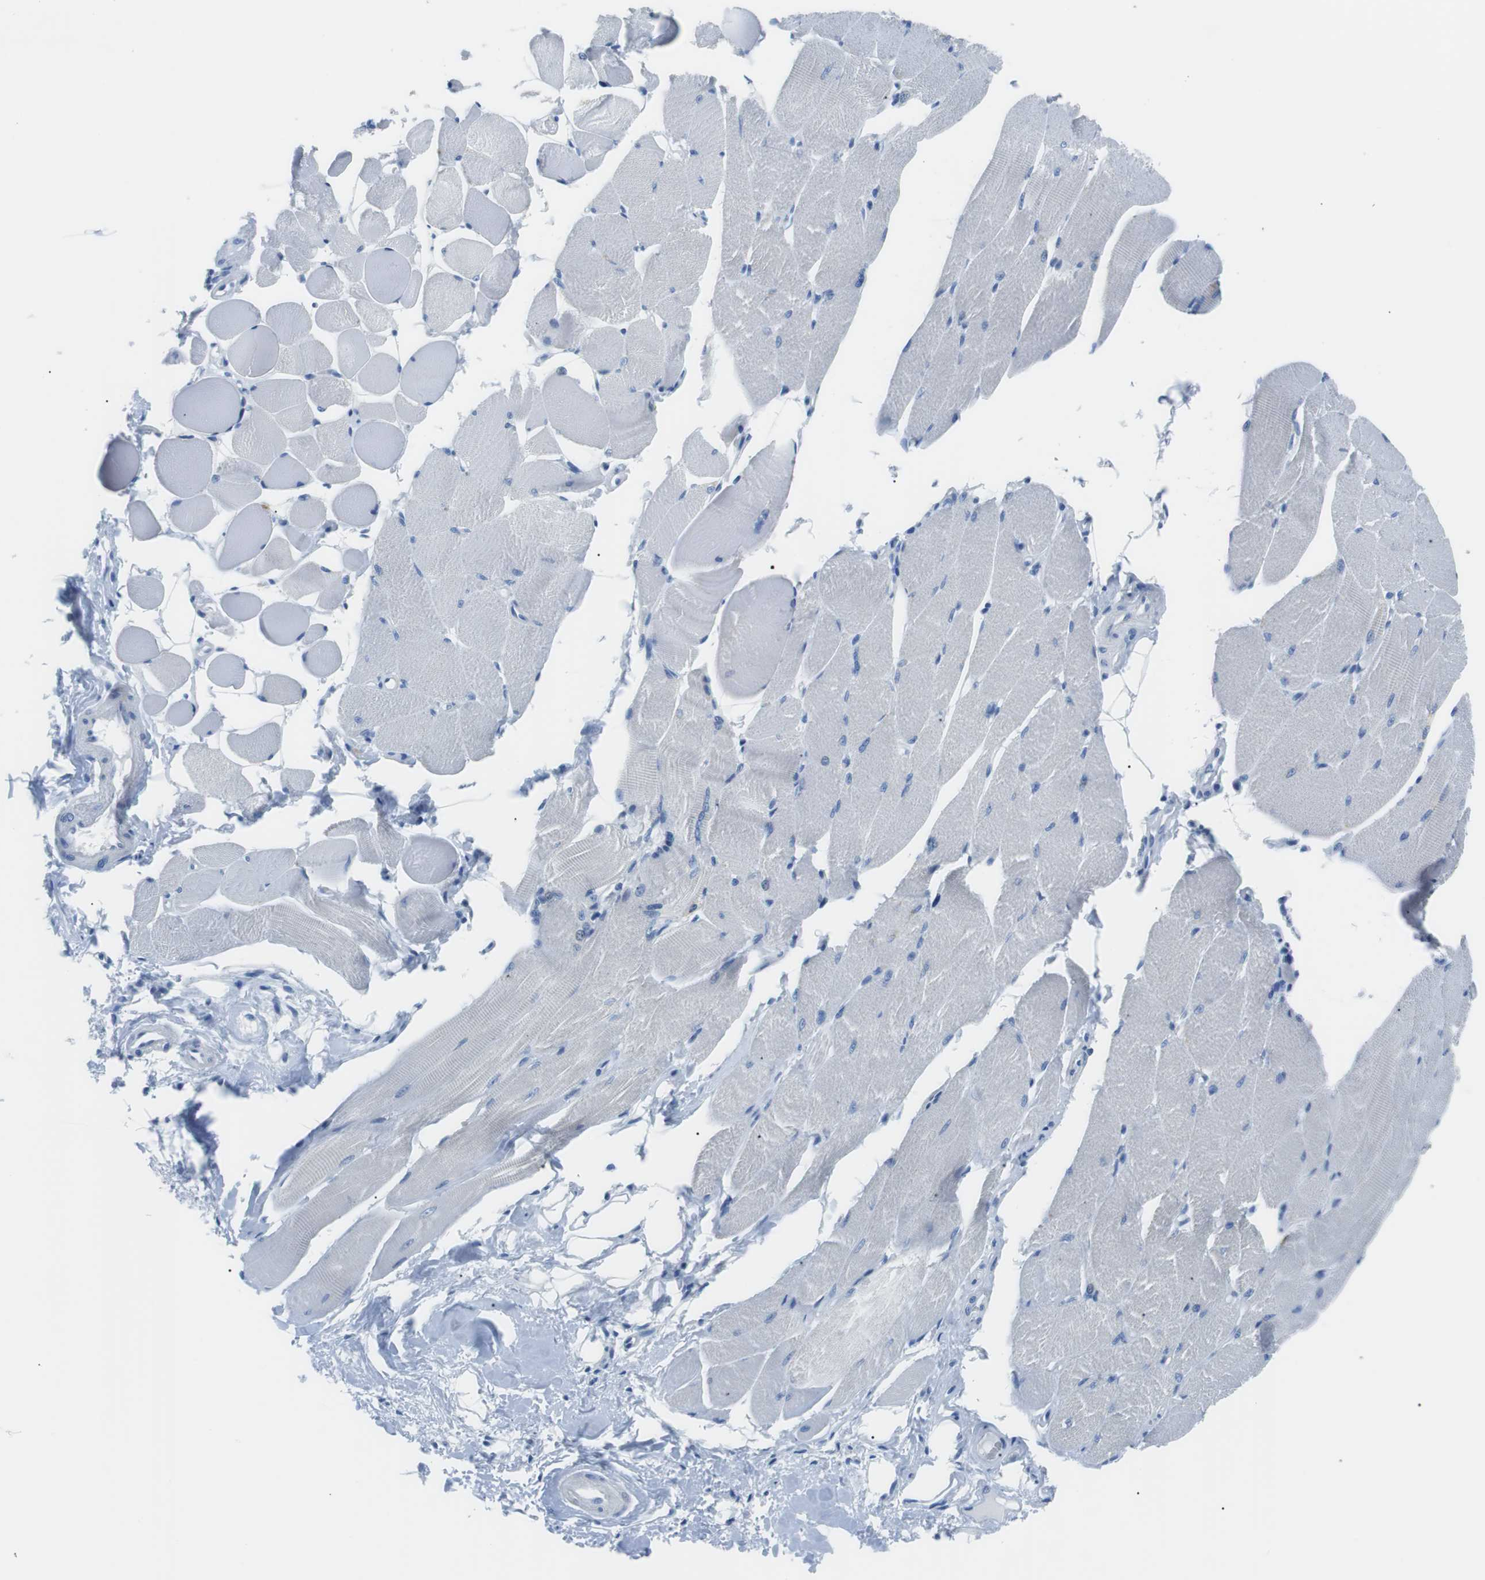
{"staining": {"intensity": "negative", "quantity": "none", "location": "none"}, "tissue": "skeletal muscle", "cell_type": "Myocytes", "image_type": "normal", "snomed": [{"axis": "morphology", "description": "Normal tissue, NOS"}, {"axis": "topography", "description": "Skeletal muscle"}, {"axis": "topography", "description": "Peripheral nerve tissue"}], "caption": "High power microscopy photomicrograph of an immunohistochemistry photomicrograph of normal skeletal muscle, revealing no significant positivity in myocytes. (Stains: DAB immunohistochemistry with hematoxylin counter stain, Microscopy: brightfield microscopy at high magnification).", "gene": "MUC2", "patient": {"sex": "female", "age": 84}}